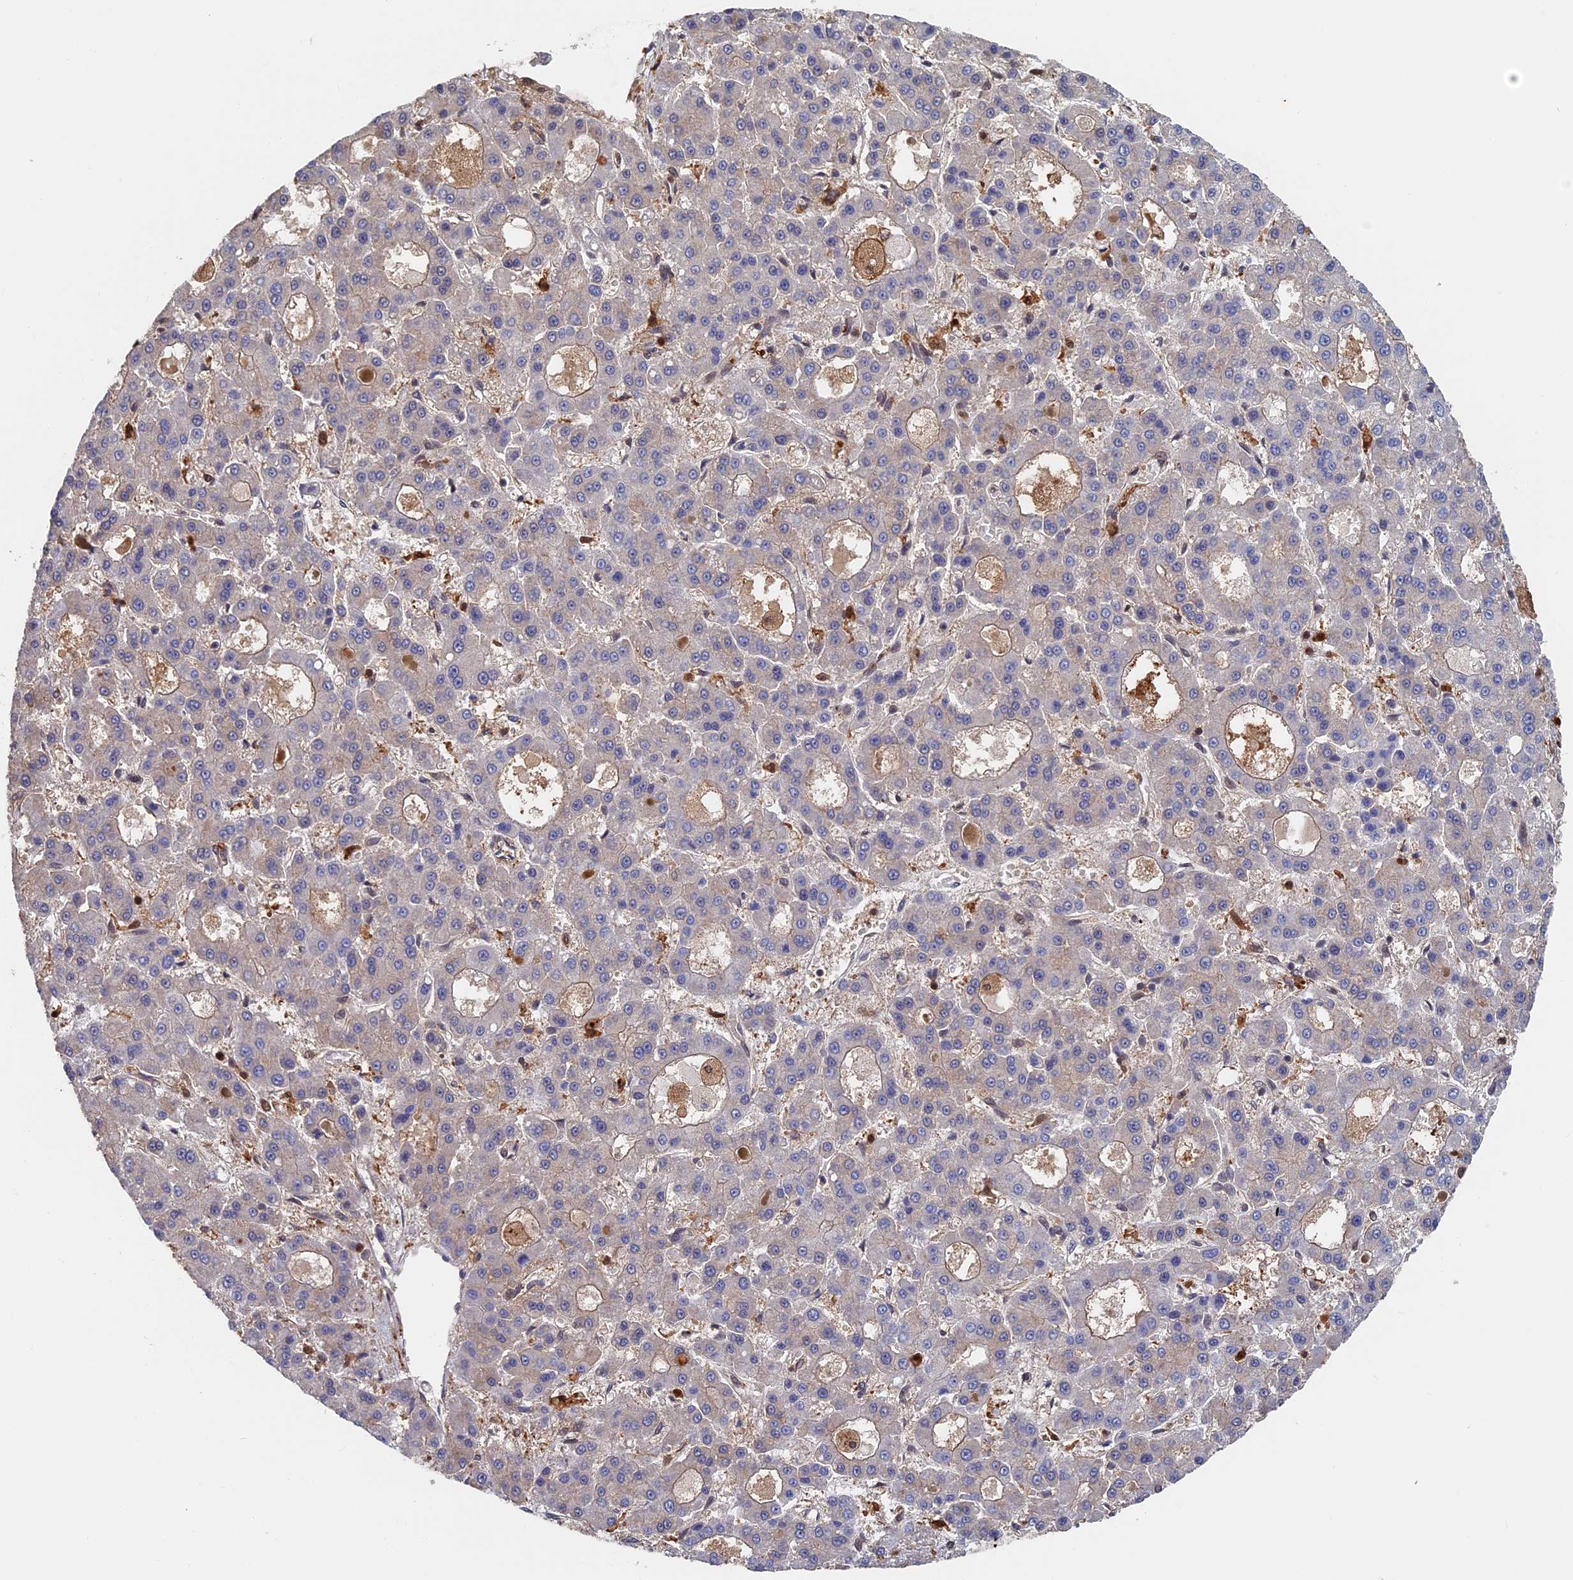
{"staining": {"intensity": "negative", "quantity": "none", "location": "none"}, "tissue": "liver cancer", "cell_type": "Tumor cells", "image_type": "cancer", "snomed": [{"axis": "morphology", "description": "Carcinoma, Hepatocellular, NOS"}, {"axis": "topography", "description": "Liver"}], "caption": "DAB immunohistochemical staining of liver cancer exhibits no significant positivity in tumor cells.", "gene": "BLVRA", "patient": {"sex": "male", "age": 70}}